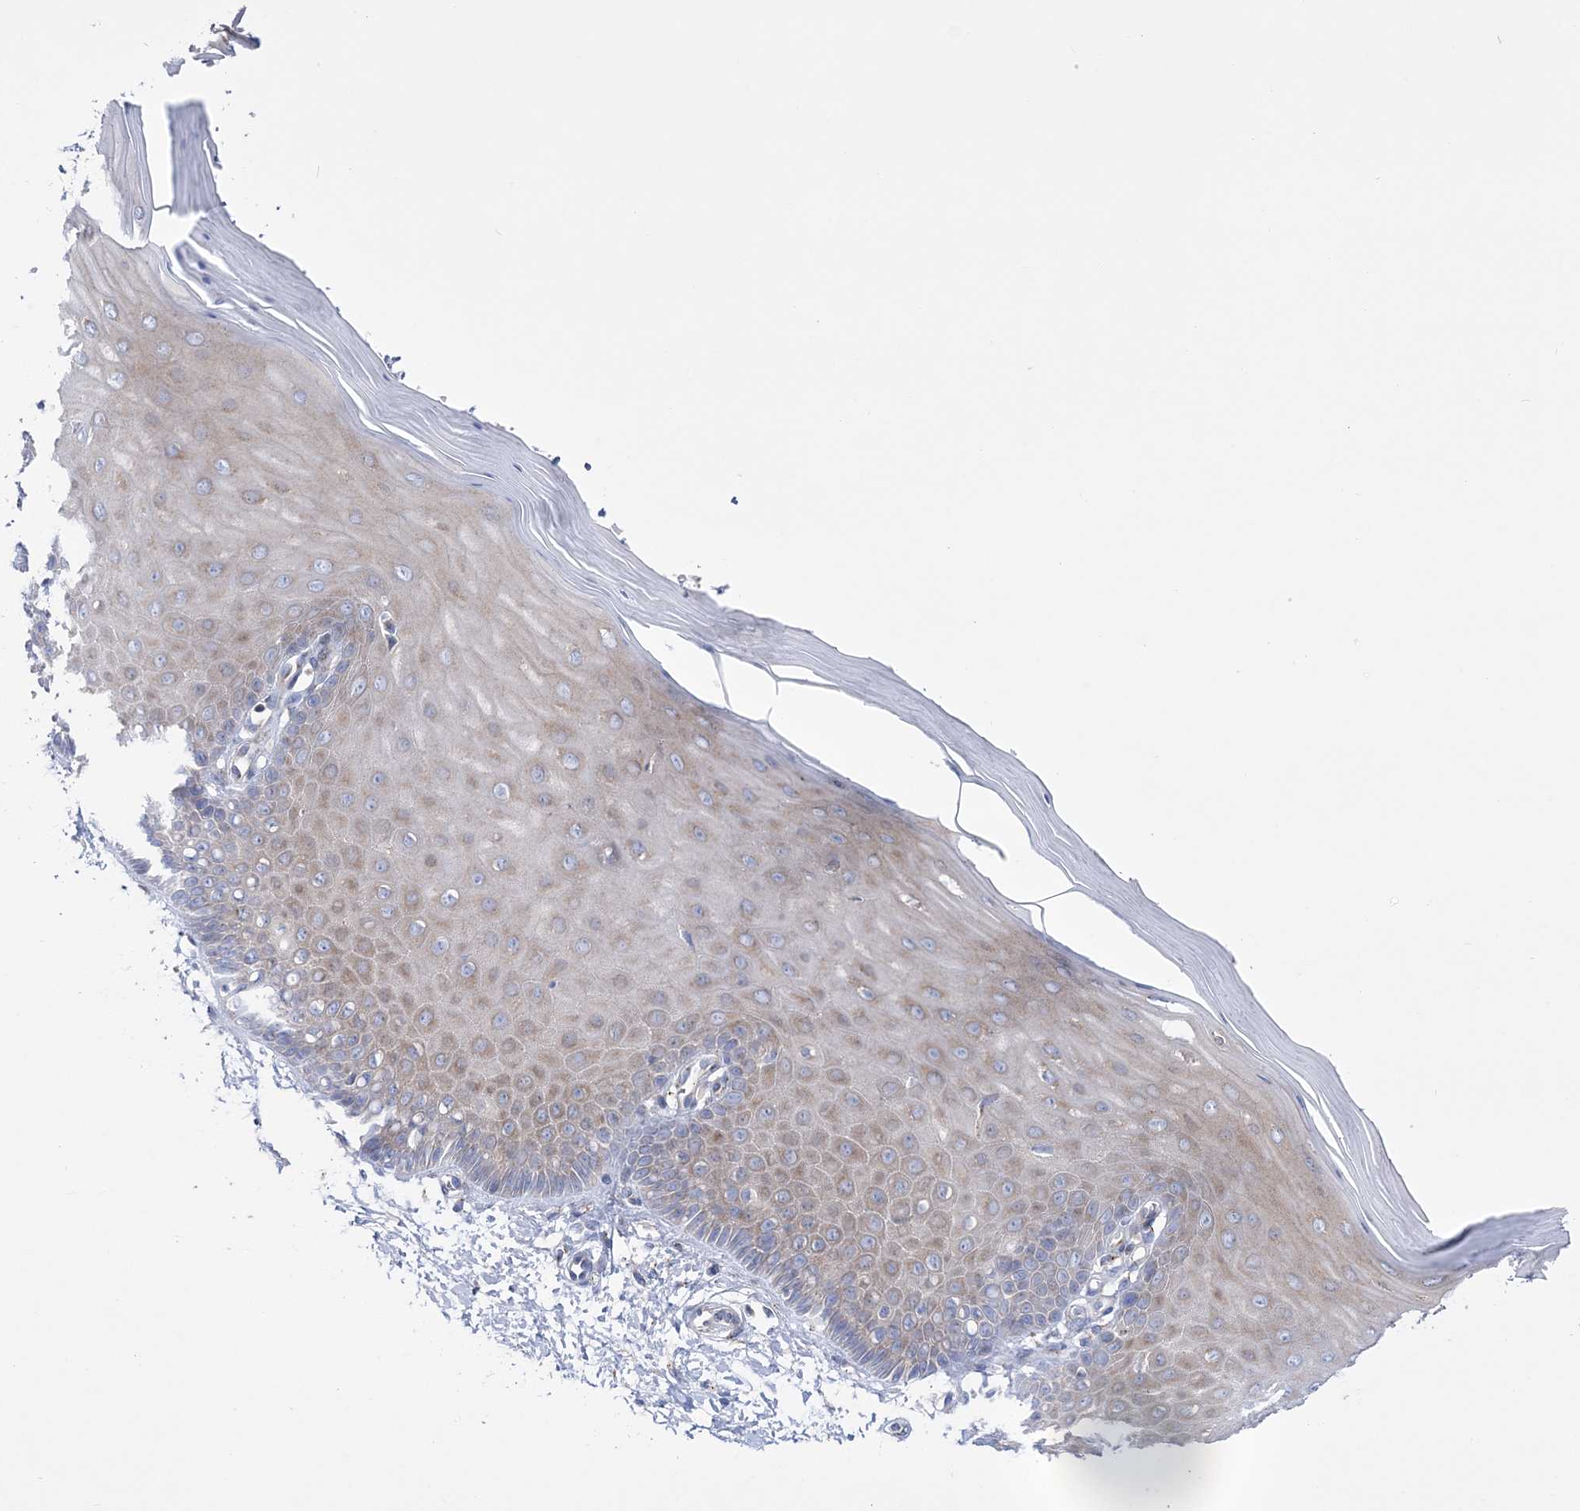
{"staining": {"intensity": "moderate", "quantity": ">75%", "location": "cytoplasmic/membranous"}, "tissue": "cervix", "cell_type": "Glandular cells", "image_type": "normal", "snomed": [{"axis": "morphology", "description": "Normal tissue, NOS"}, {"axis": "topography", "description": "Cervix"}], "caption": "Glandular cells demonstrate medium levels of moderate cytoplasmic/membranous expression in approximately >75% of cells in benign human cervix. Ihc stains the protein in brown and the nuclei are stained blue.", "gene": "COPB2", "patient": {"sex": "female", "age": 55}}